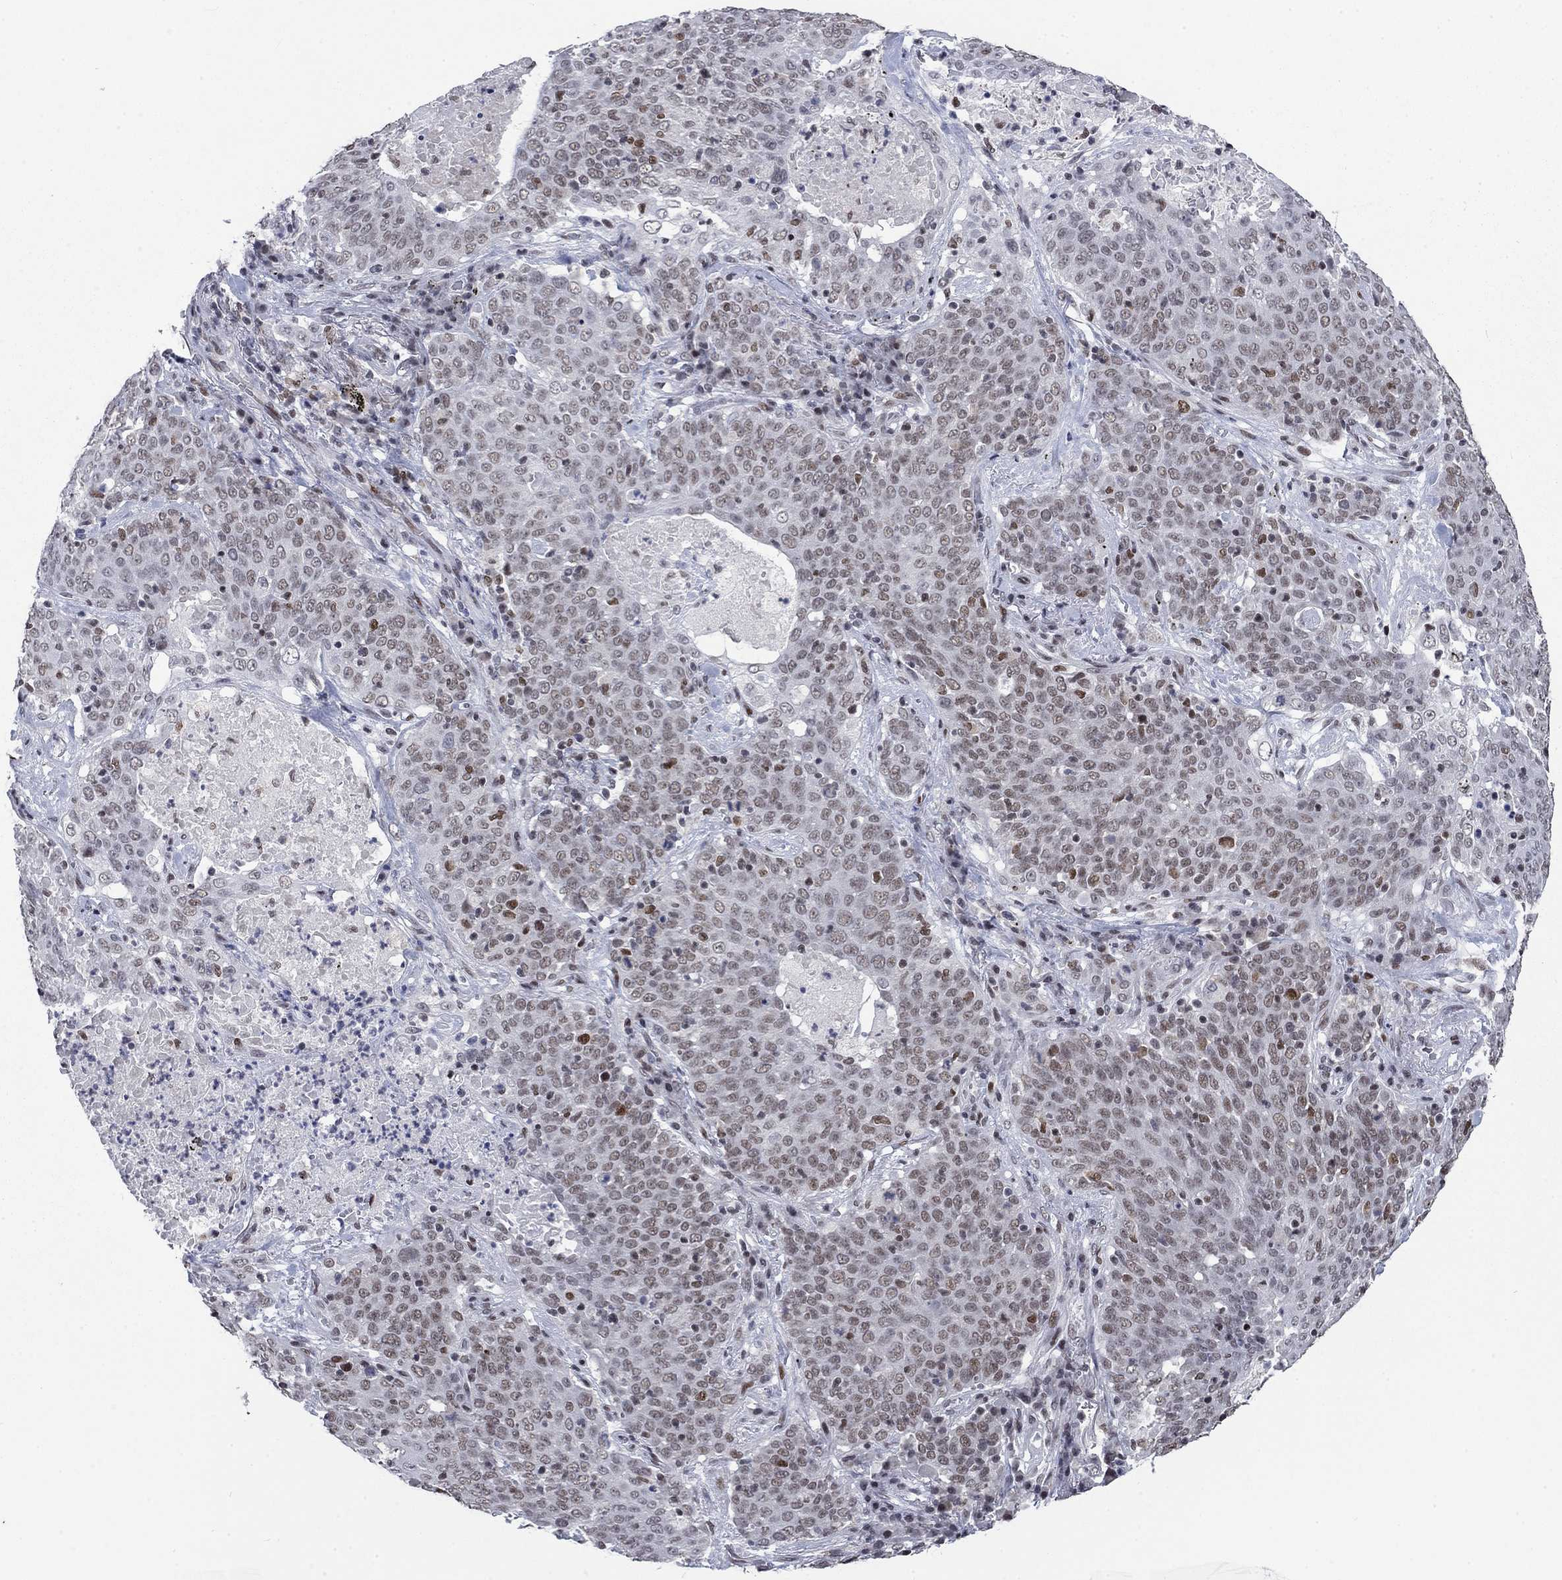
{"staining": {"intensity": "weak", "quantity": "25%-75%", "location": "nuclear"}, "tissue": "lung cancer", "cell_type": "Tumor cells", "image_type": "cancer", "snomed": [{"axis": "morphology", "description": "Squamous cell carcinoma, NOS"}, {"axis": "topography", "description": "Lung"}], "caption": "Weak nuclear positivity is identified in approximately 25%-75% of tumor cells in squamous cell carcinoma (lung). (Stains: DAB (3,3'-diaminobenzidine) in brown, nuclei in blue, Microscopy: brightfield microscopy at high magnification).", "gene": "HCFC1", "patient": {"sex": "male", "age": 82}}